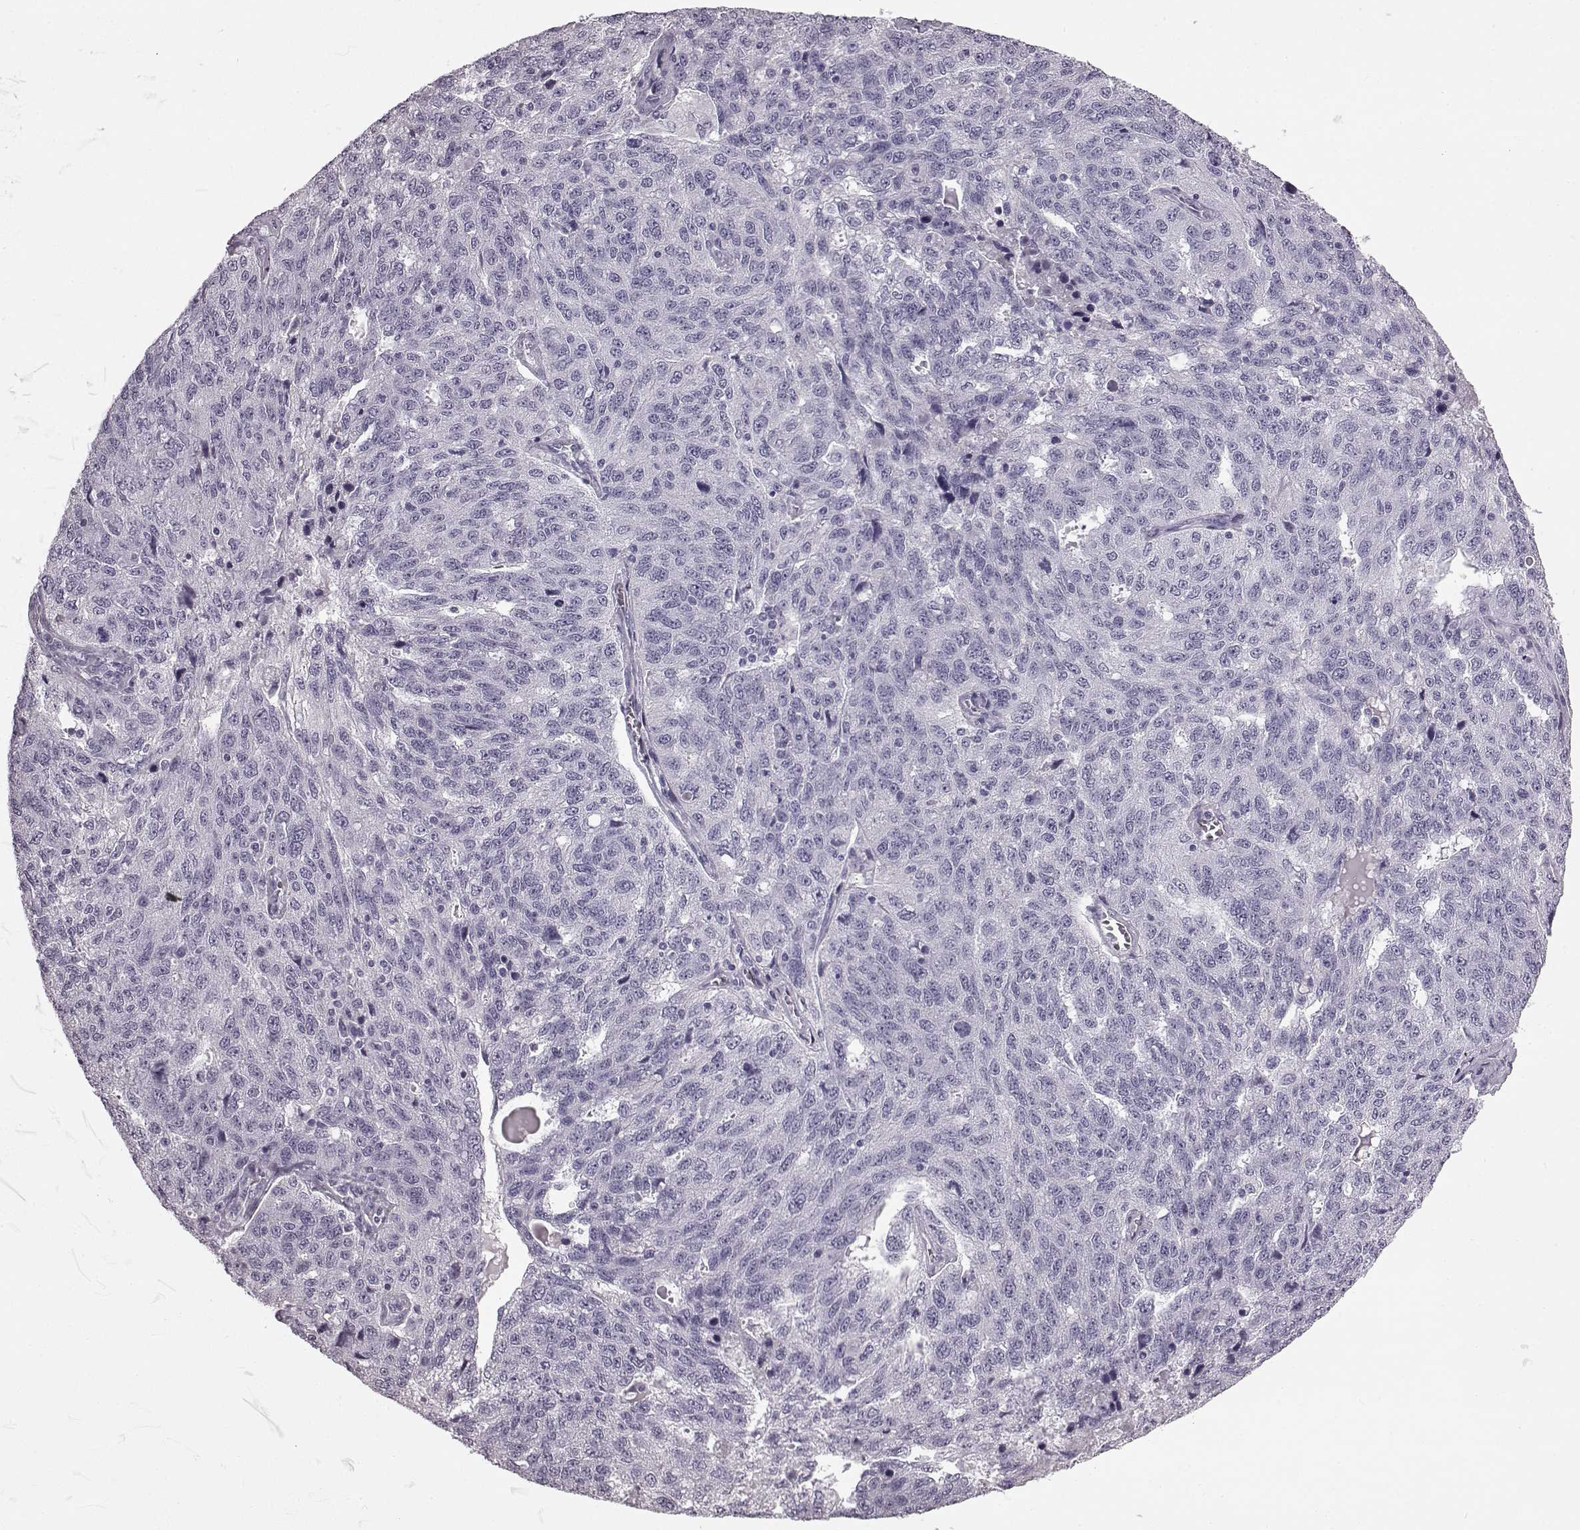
{"staining": {"intensity": "negative", "quantity": "none", "location": "none"}, "tissue": "ovarian cancer", "cell_type": "Tumor cells", "image_type": "cancer", "snomed": [{"axis": "morphology", "description": "Cystadenocarcinoma, serous, NOS"}, {"axis": "topography", "description": "Ovary"}], "caption": "DAB immunohistochemical staining of serous cystadenocarcinoma (ovarian) shows no significant positivity in tumor cells.", "gene": "PRPH2", "patient": {"sex": "female", "age": 71}}